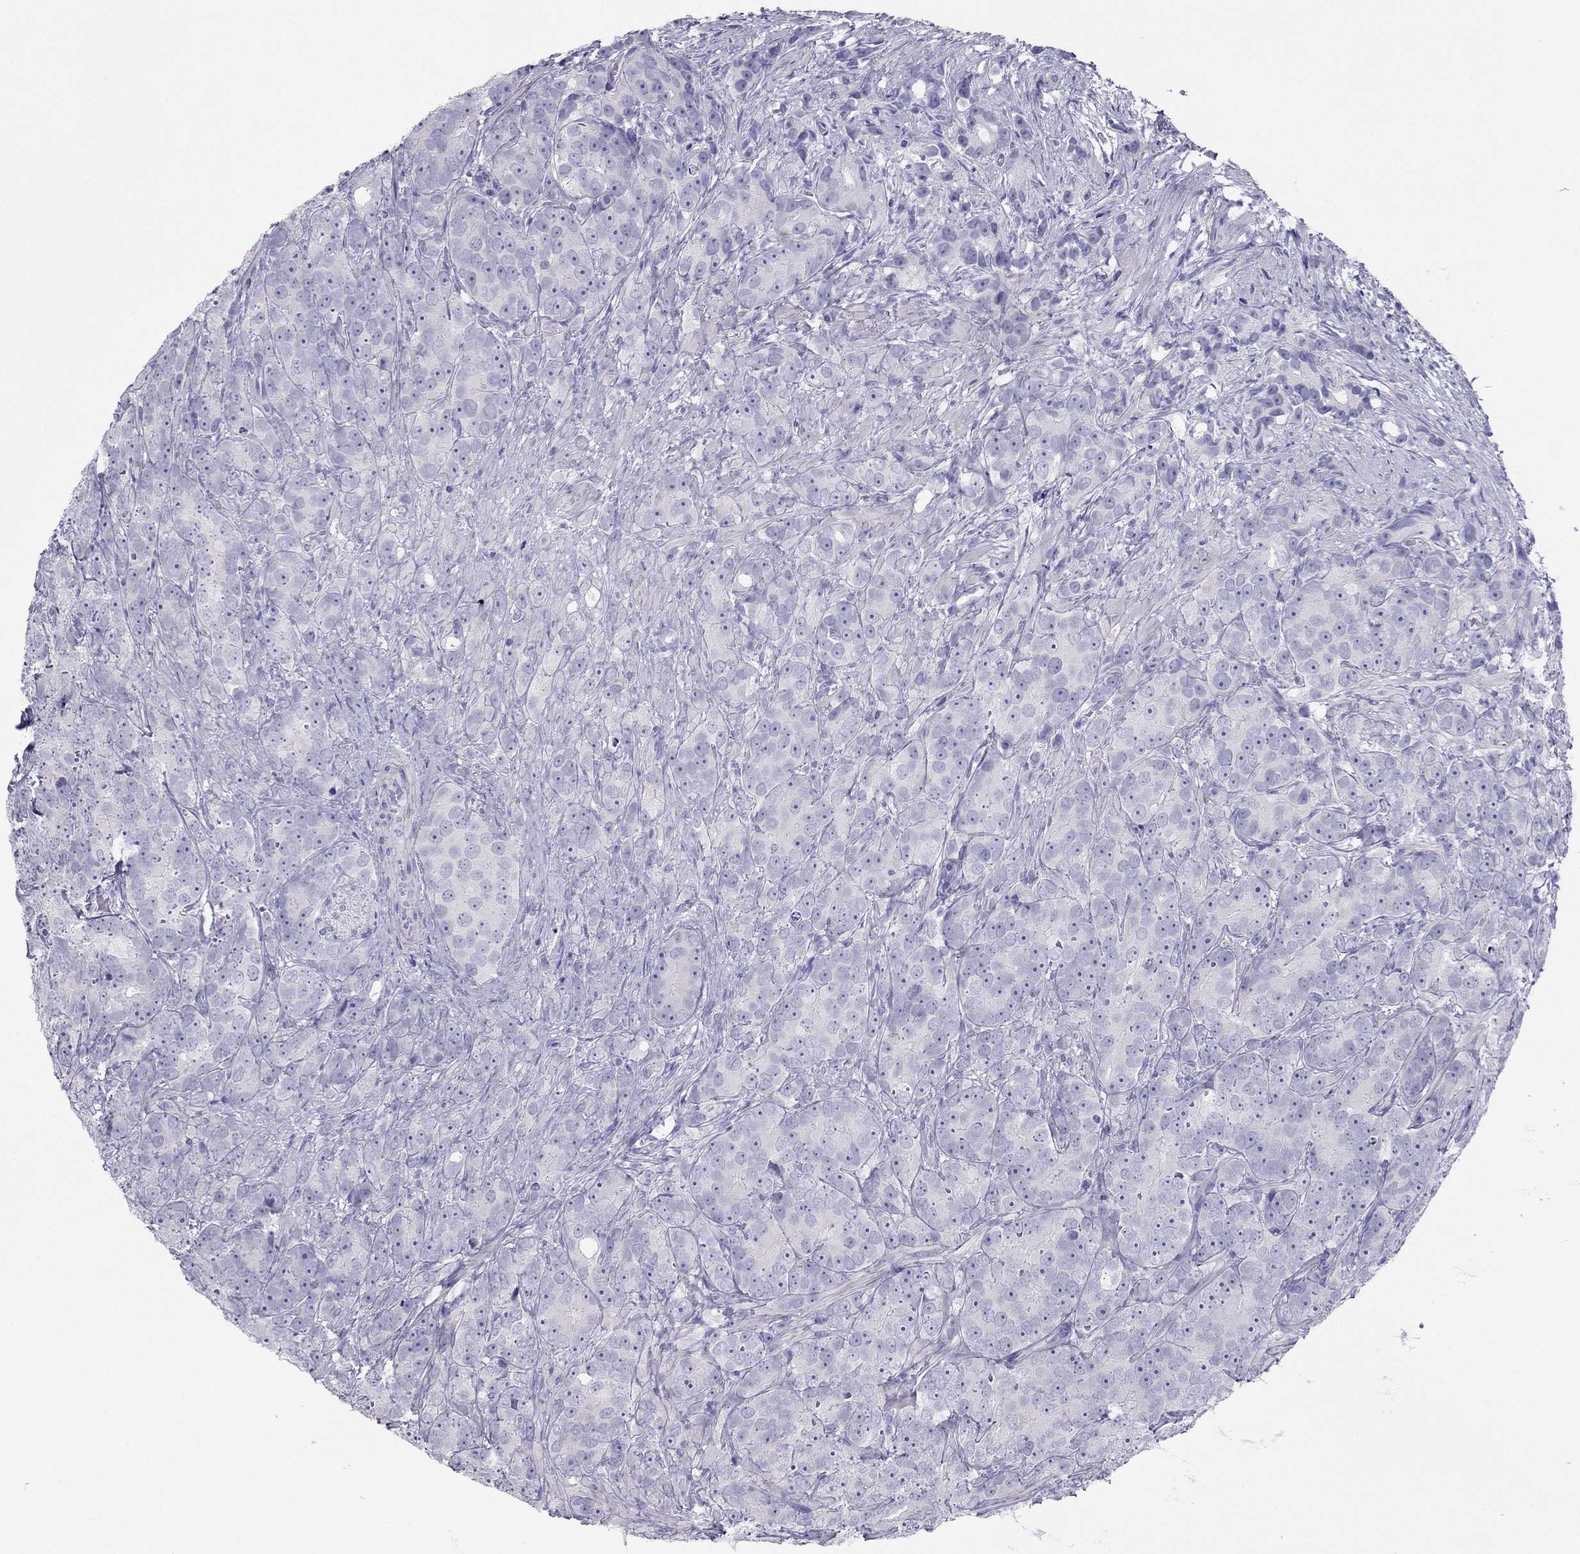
{"staining": {"intensity": "negative", "quantity": "none", "location": "none"}, "tissue": "prostate cancer", "cell_type": "Tumor cells", "image_type": "cancer", "snomed": [{"axis": "morphology", "description": "Adenocarcinoma, High grade"}, {"axis": "topography", "description": "Prostate"}], "caption": "DAB immunohistochemical staining of human prostate high-grade adenocarcinoma exhibits no significant positivity in tumor cells.", "gene": "MAEL", "patient": {"sex": "male", "age": 90}}